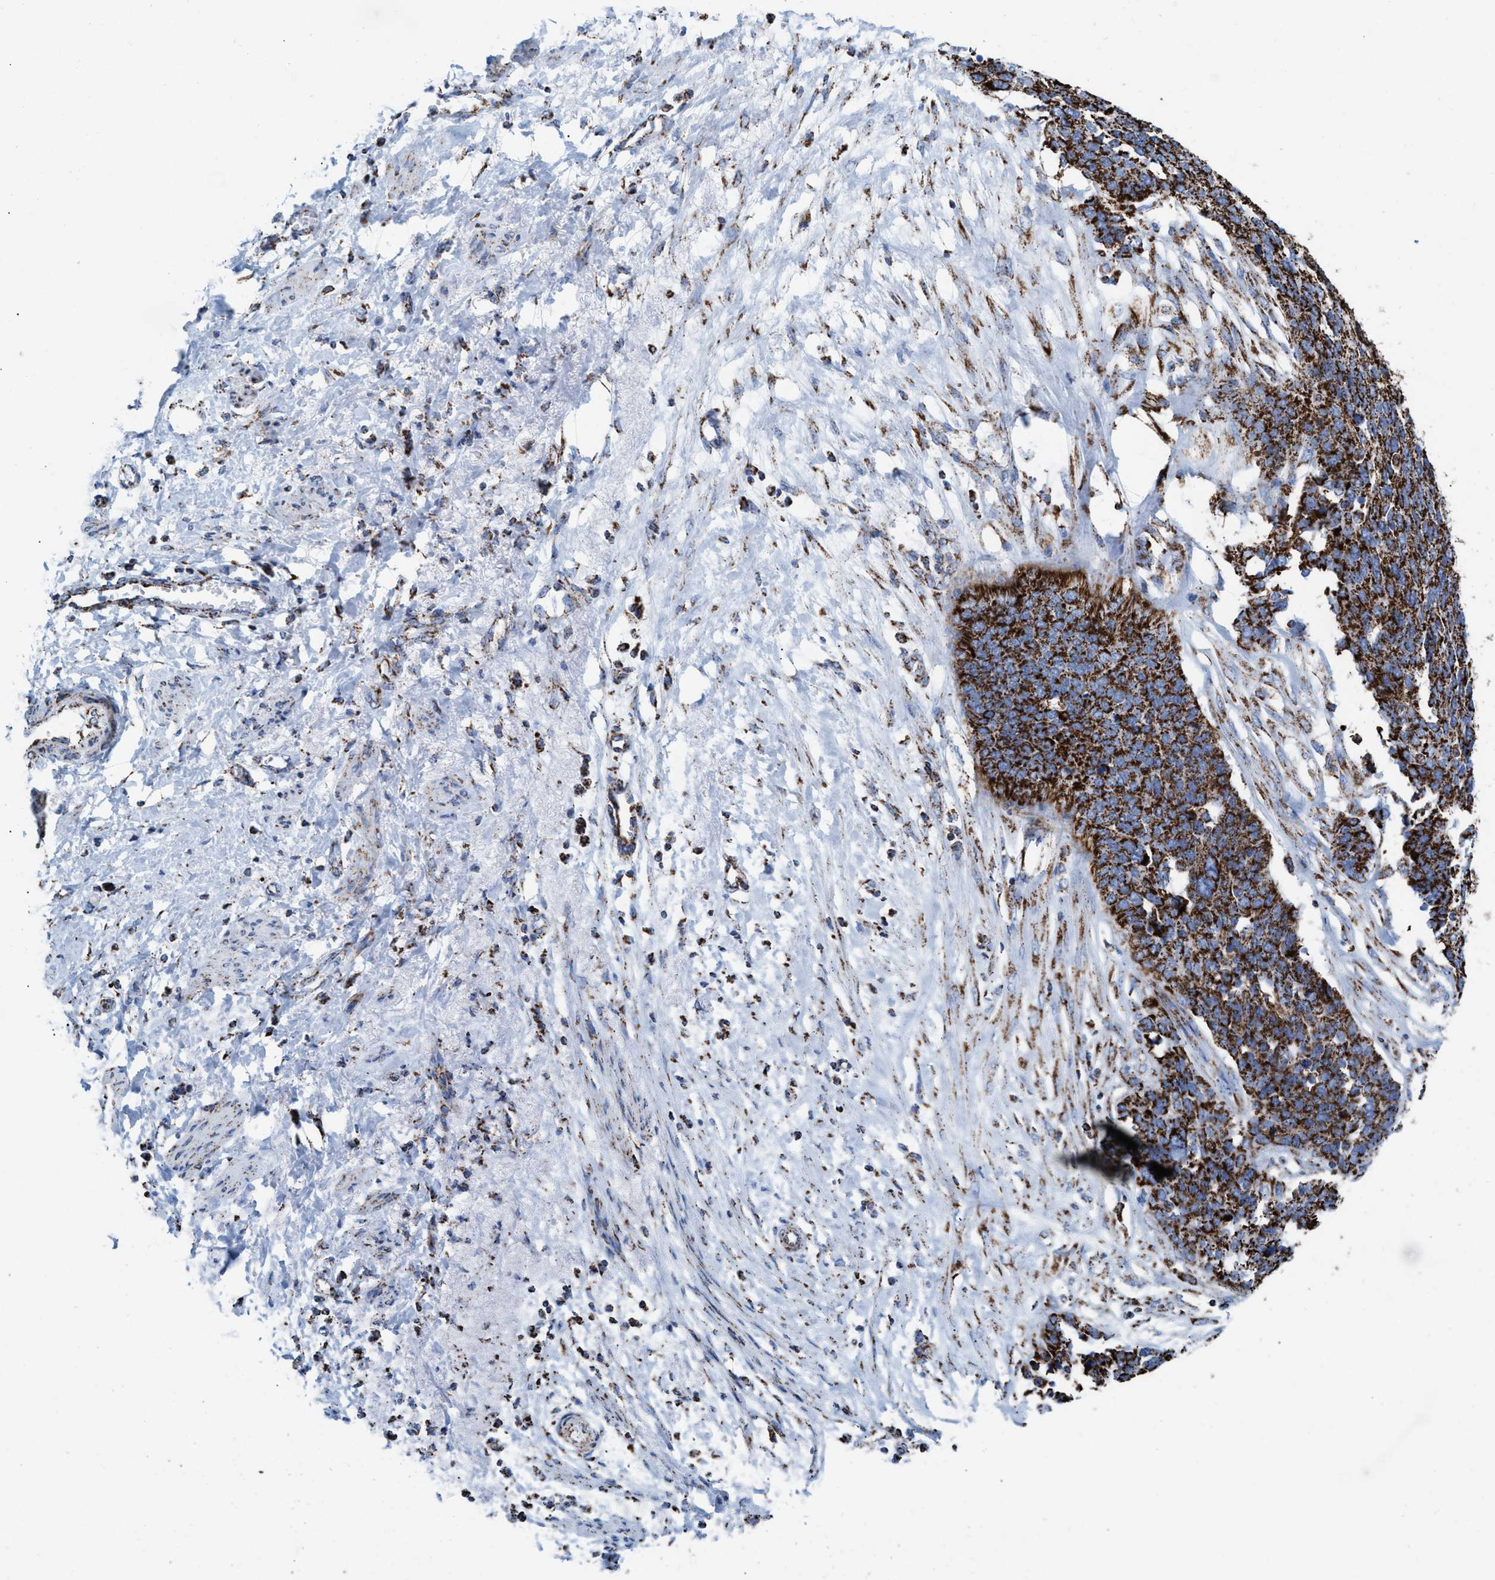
{"staining": {"intensity": "strong", "quantity": ">75%", "location": "cytoplasmic/membranous"}, "tissue": "ovarian cancer", "cell_type": "Tumor cells", "image_type": "cancer", "snomed": [{"axis": "morphology", "description": "Cystadenocarcinoma, serous, NOS"}, {"axis": "topography", "description": "Ovary"}], "caption": "Serous cystadenocarcinoma (ovarian) stained with DAB immunohistochemistry (IHC) shows high levels of strong cytoplasmic/membranous expression in approximately >75% of tumor cells. The protein is shown in brown color, while the nuclei are stained blue.", "gene": "ECHS1", "patient": {"sex": "female", "age": 44}}